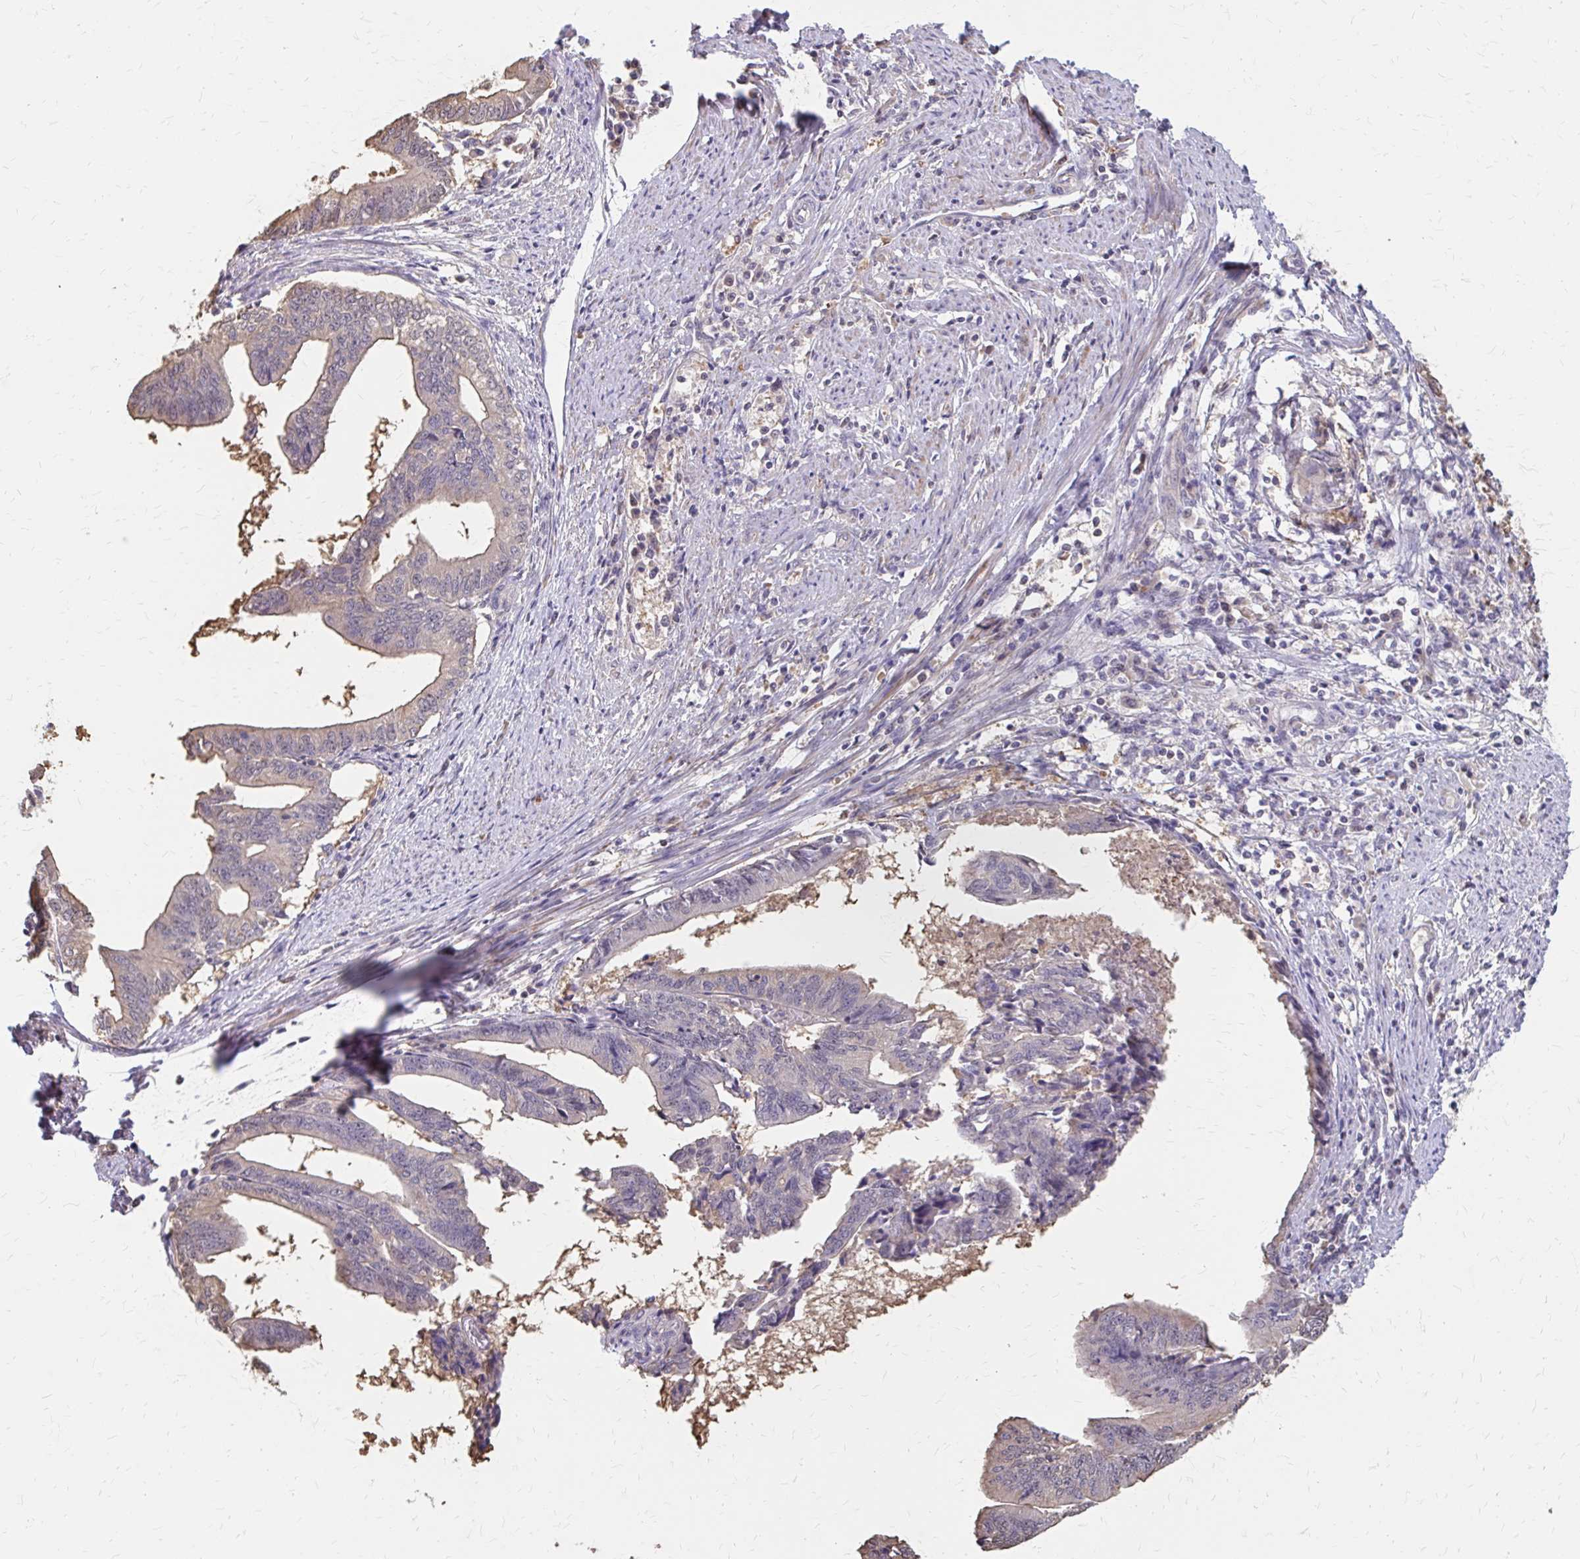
{"staining": {"intensity": "weak", "quantity": "25%-75%", "location": "cytoplasmic/membranous"}, "tissue": "endometrial cancer", "cell_type": "Tumor cells", "image_type": "cancer", "snomed": [{"axis": "morphology", "description": "Adenocarcinoma, NOS"}, {"axis": "topography", "description": "Endometrium"}], "caption": "Endometrial adenocarcinoma stained with a protein marker shows weak staining in tumor cells.", "gene": "IFI44L", "patient": {"sex": "female", "age": 65}}